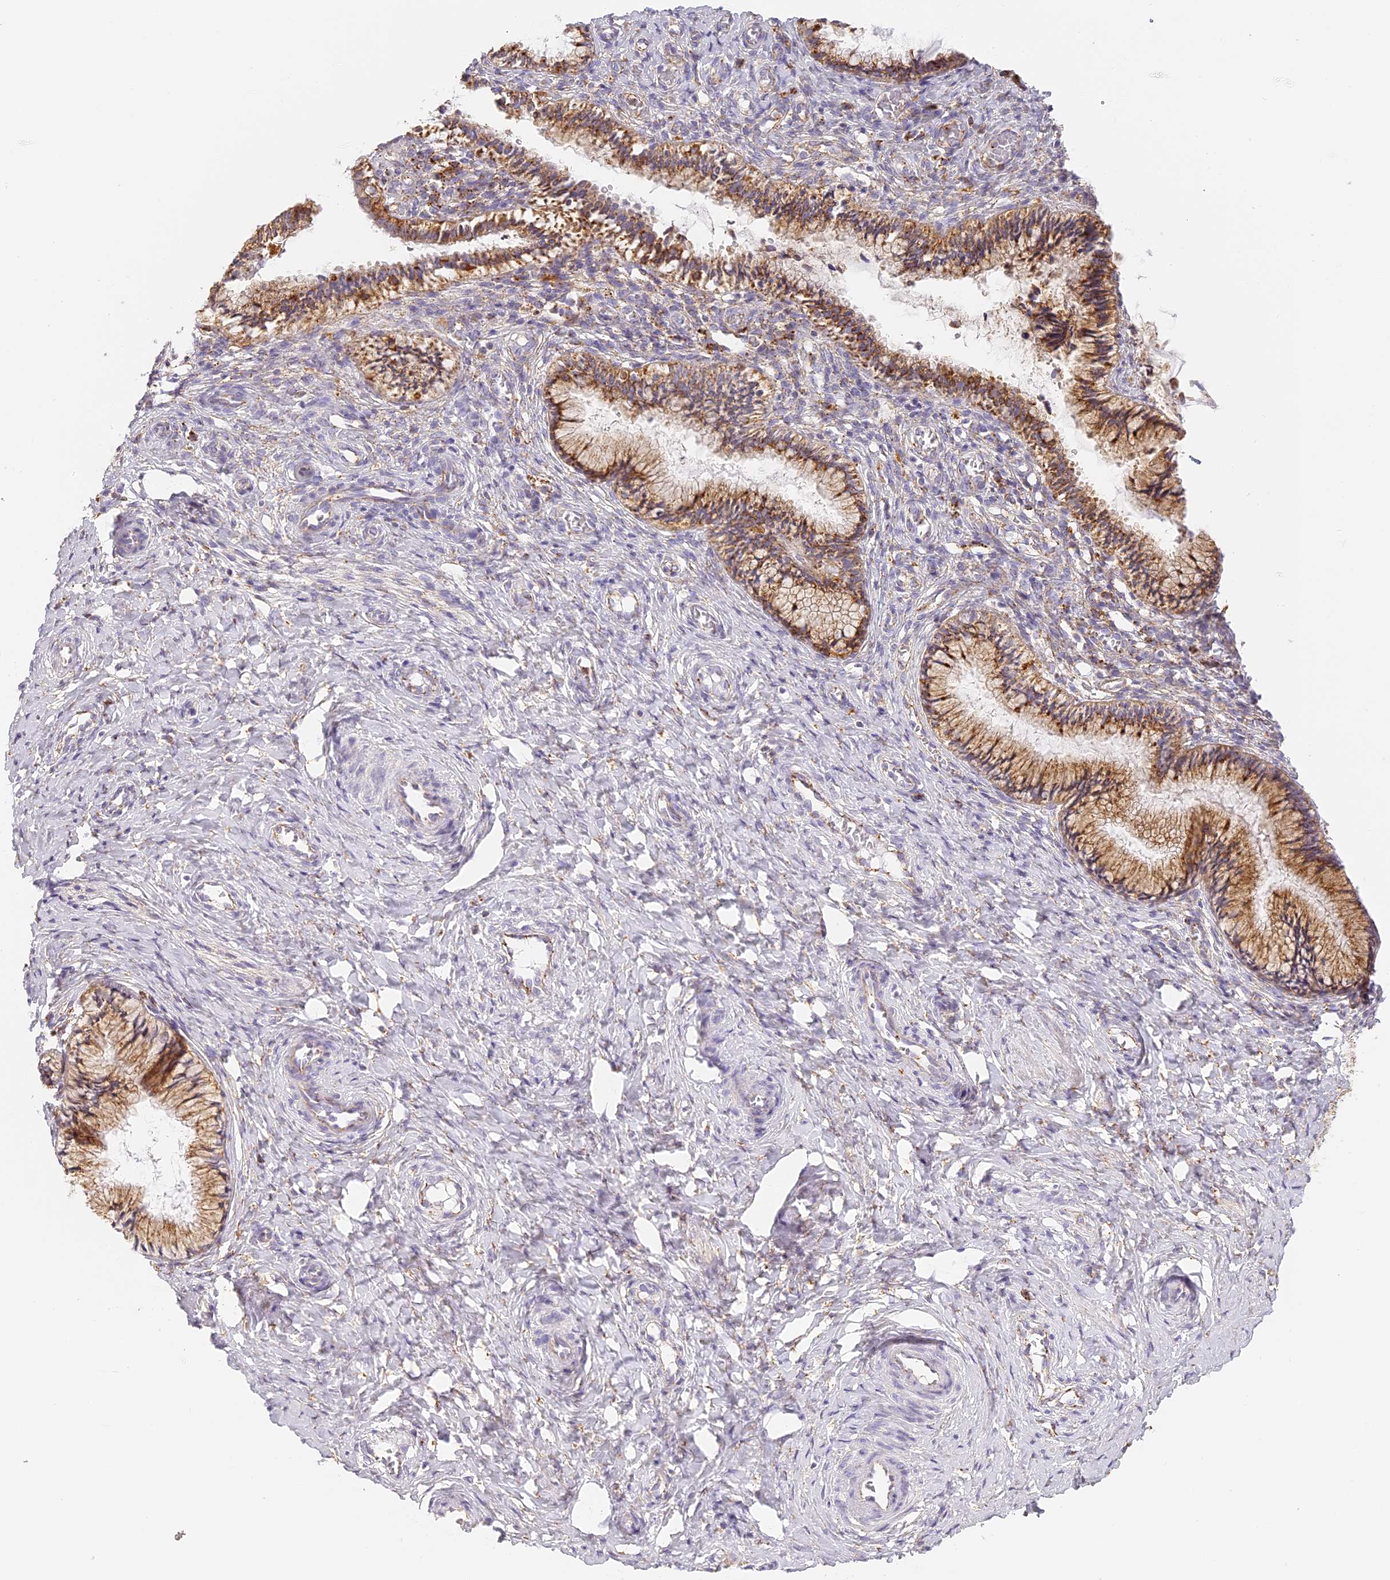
{"staining": {"intensity": "moderate", "quantity": ">75%", "location": "cytoplasmic/membranous"}, "tissue": "cervix", "cell_type": "Glandular cells", "image_type": "normal", "snomed": [{"axis": "morphology", "description": "Normal tissue, NOS"}, {"axis": "topography", "description": "Cervix"}], "caption": "This micrograph reveals IHC staining of unremarkable cervix, with medium moderate cytoplasmic/membranous expression in approximately >75% of glandular cells.", "gene": "LAMP2", "patient": {"sex": "female", "age": 27}}